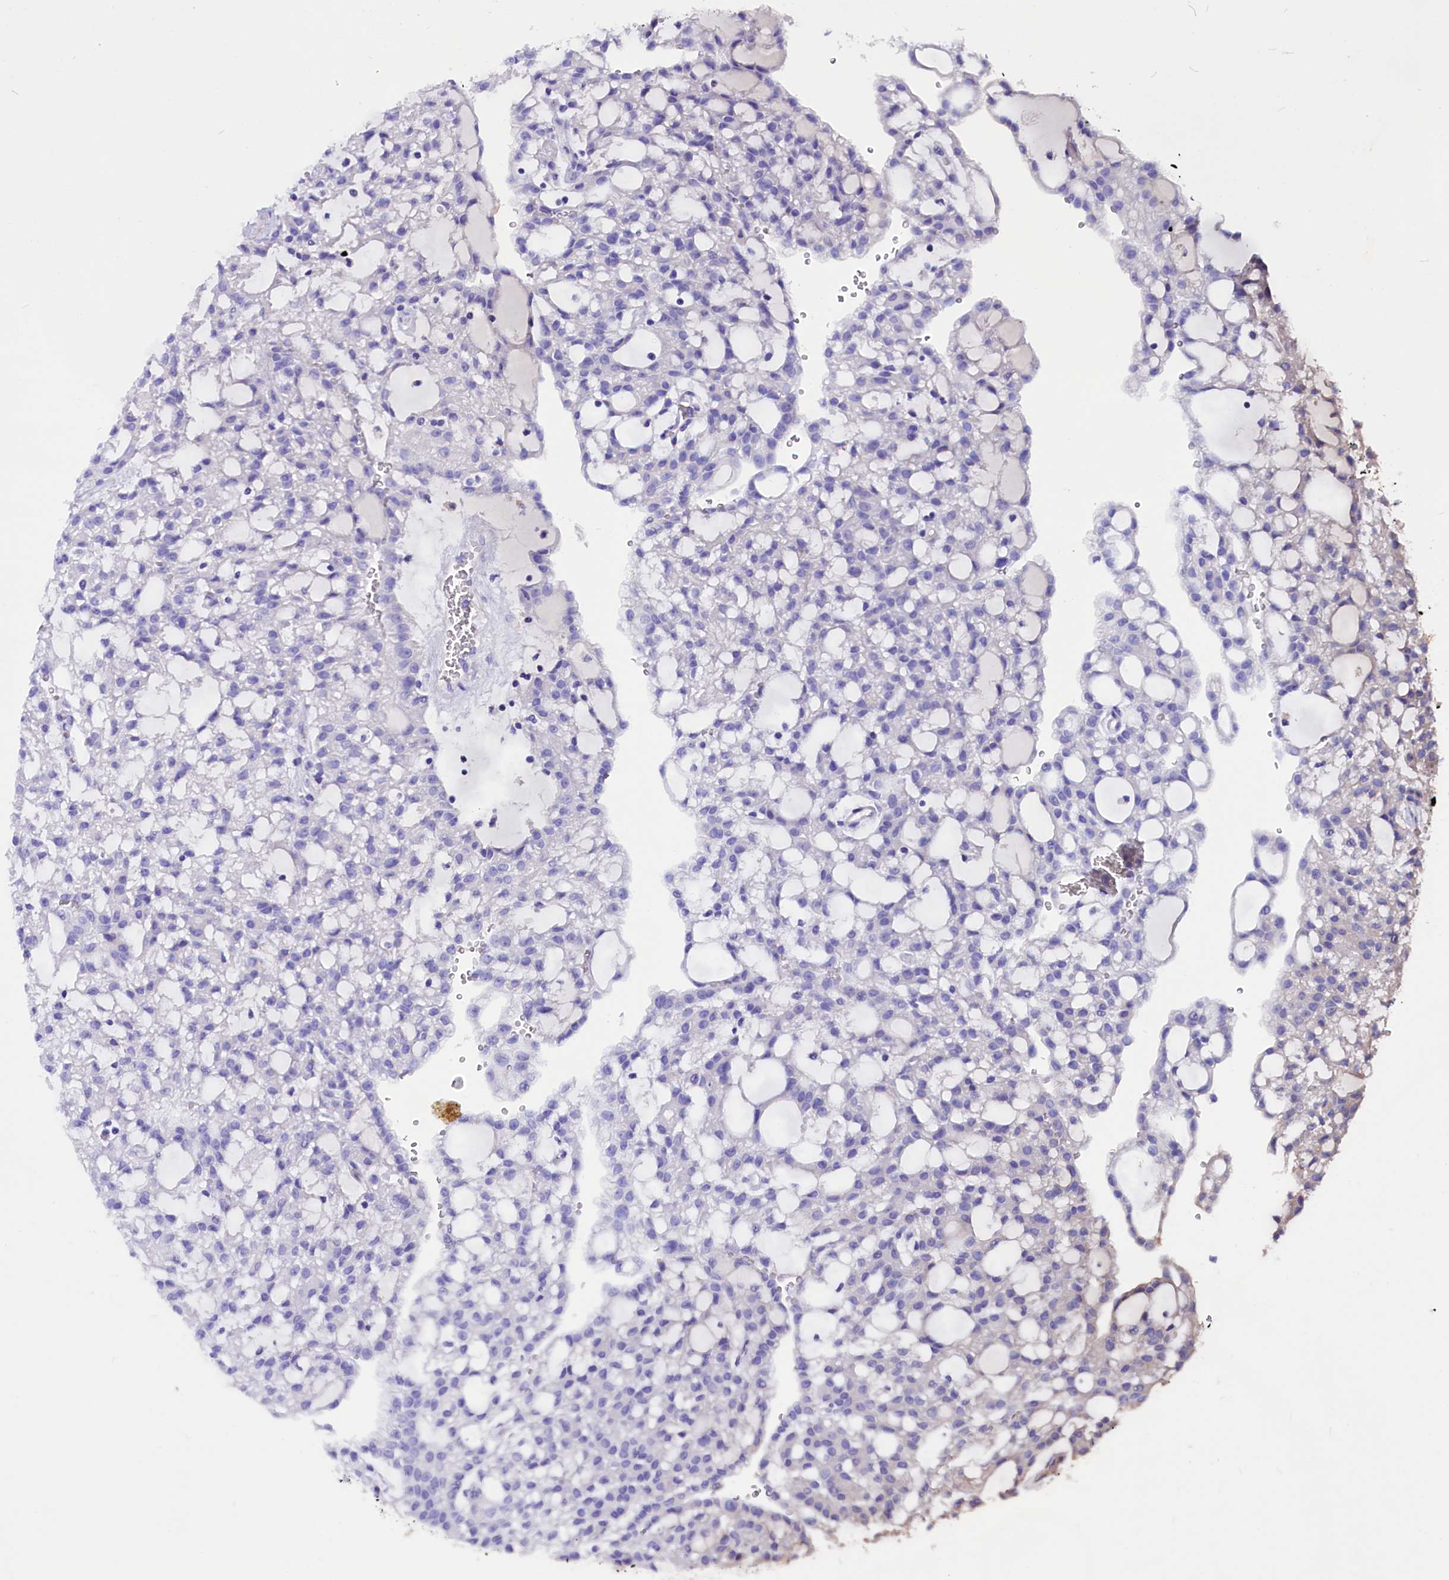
{"staining": {"intensity": "negative", "quantity": "none", "location": "none"}, "tissue": "renal cancer", "cell_type": "Tumor cells", "image_type": "cancer", "snomed": [{"axis": "morphology", "description": "Adenocarcinoma, NOS"}, {"axis": "topography", "description": "Kidney"}], "caption": "An image of human adenocarcinoma (renal) is negative for staining in tumor cells.", "gene": "CCBE1", "patient": {"sex": "male", "age": 63}}